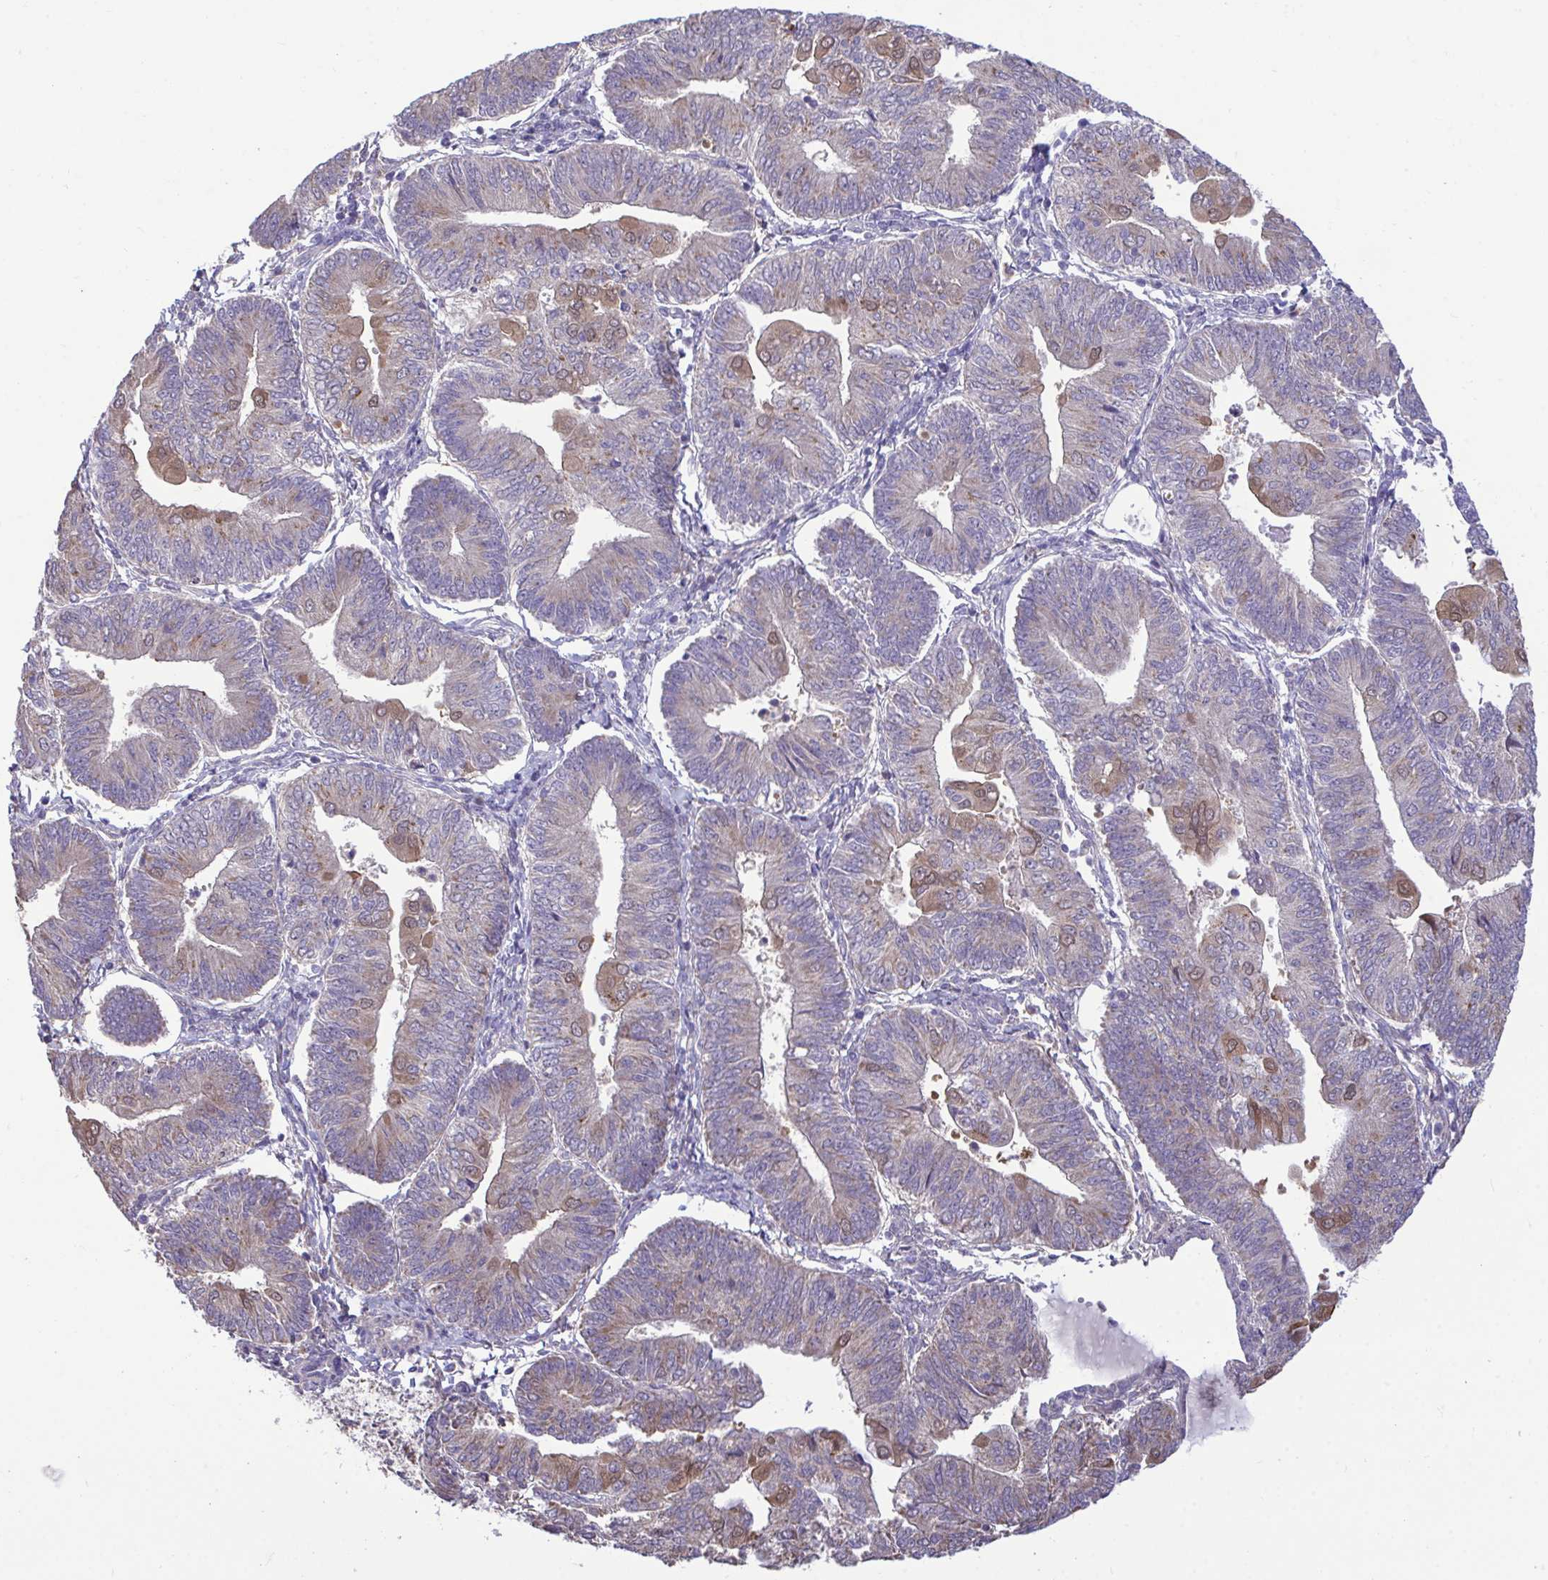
{"staining": {"intensity": "moderate", "quantity": "<25%", "location": "cytoplasmic/membranous"}, "tissue": "endometrial cancer", "cell_type": "Tumor cells", "image_type": "cancer", "snomed": [{"axis": "morphology", "description": "Adenocarcinoma, NOS"}, {"axis": "topography", "description": "Endometrium"}], "caption": "Moderate cytoplasmic/membranous protein positivity is seen in about <25% of tumor cells in adenocarcinoma (endometrial). The protein of interest is shown in brown color, while the nuclei are stained blue.", "gene": "SARS2", "patient": {"sex": "female", "age": 65}}